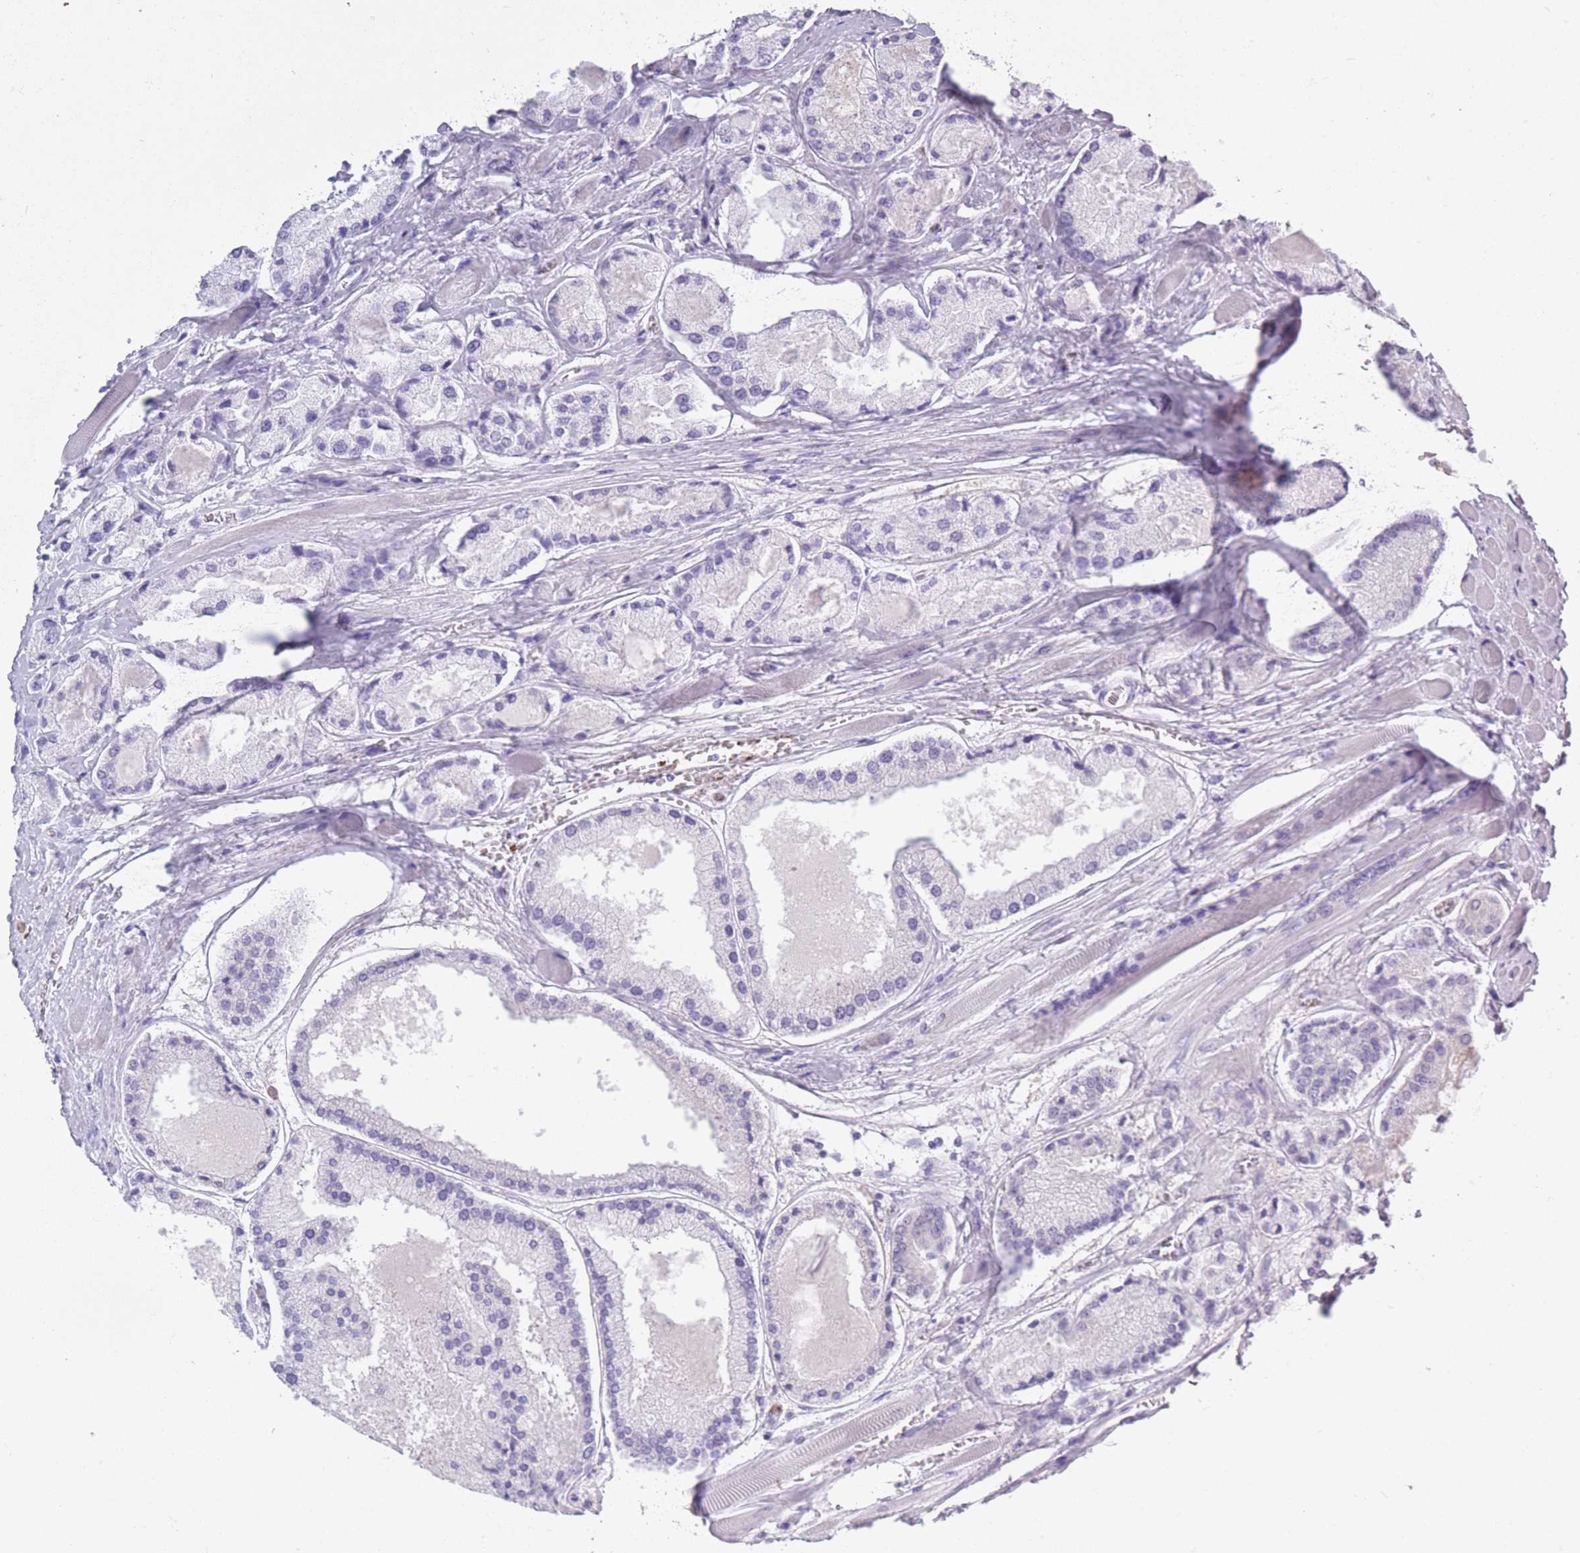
{"staining": {"intensity": "negative", "quantity": "none", "location": "none"}, "tissue": "prostate cancer", "cell_type": "Tumor cells", "image_type": "cancer", "snomed": [{"axis": "morphology", "description": "Adenocarcinoma, High grade"}, {"axis": "topography", "description": "Prostate"}], "caption": "This image is of prostate high-grade adenocarcinoma stained with immunohistochemistry to label a protein in brown with the nuclei are counter-stained blue. There is no expression in tumor cells.", "gene": "OR7C1", "patient": {"sex": "male", "age": 67}}